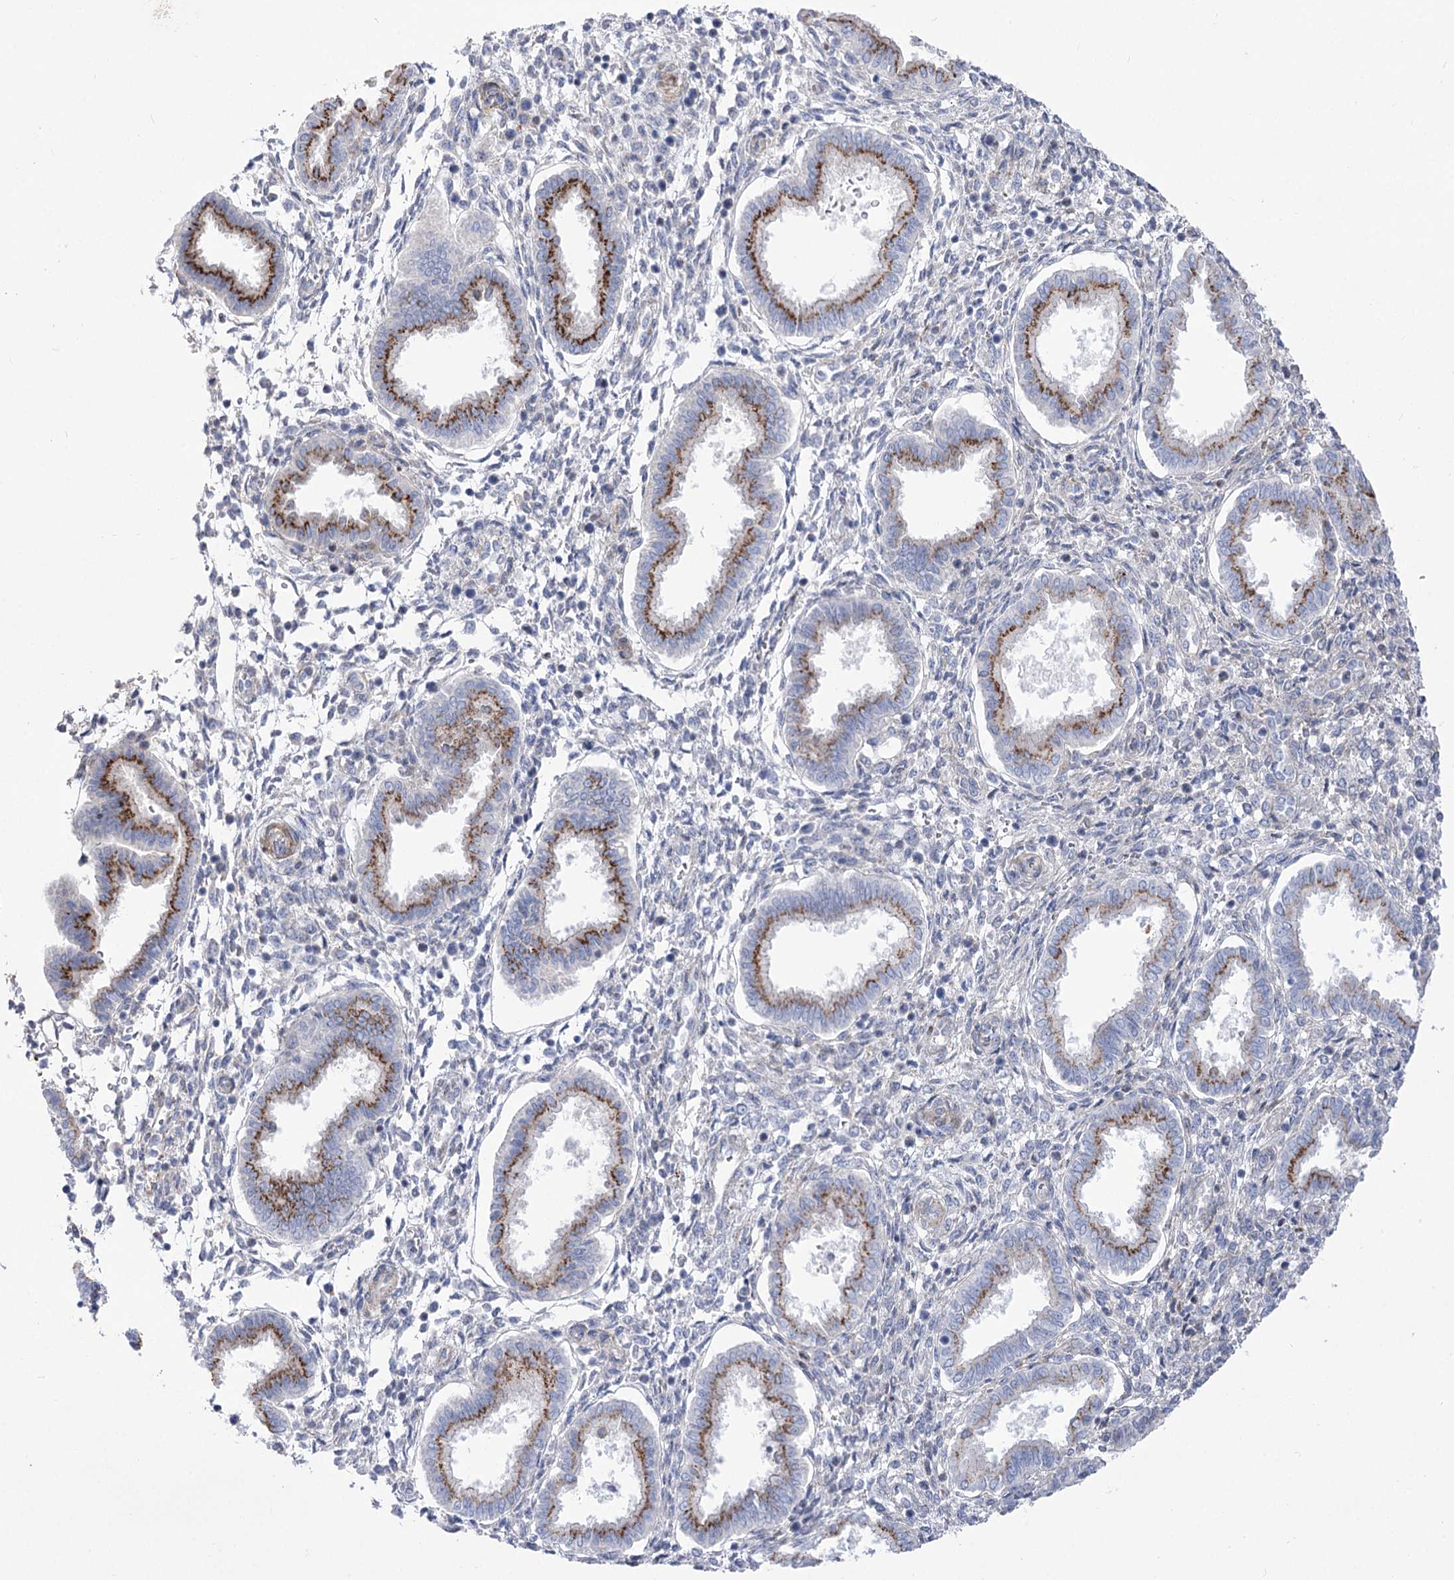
{"staining": {"intensity": "negative", "quantity": "none", "location": "none"}, "tissue": "endometrium", "cell_type": "Cells in endometrial stroma", "image_type": "normal", "snomed": [{"axis": "morphology", "description": "Normal tissue, NOS"}, {"axis": "topography", "description": "Endometrium"}], "caption": "Immunohistochemistry histopathology image of normal endometrium: human endometrium stained with DAB (3,3'-diaminobenzidine) exhibits no significant protein expression in cells in endometrial stroma. (Stains: DAB (3,3'-diaminobenzidine) immunohistochemistry with hematoxylin counter stain, Microscopy: brightfield microscopy at high magnification).", "gene": "ANKRD23", "patient": {"sex": "female", "age": 24}}